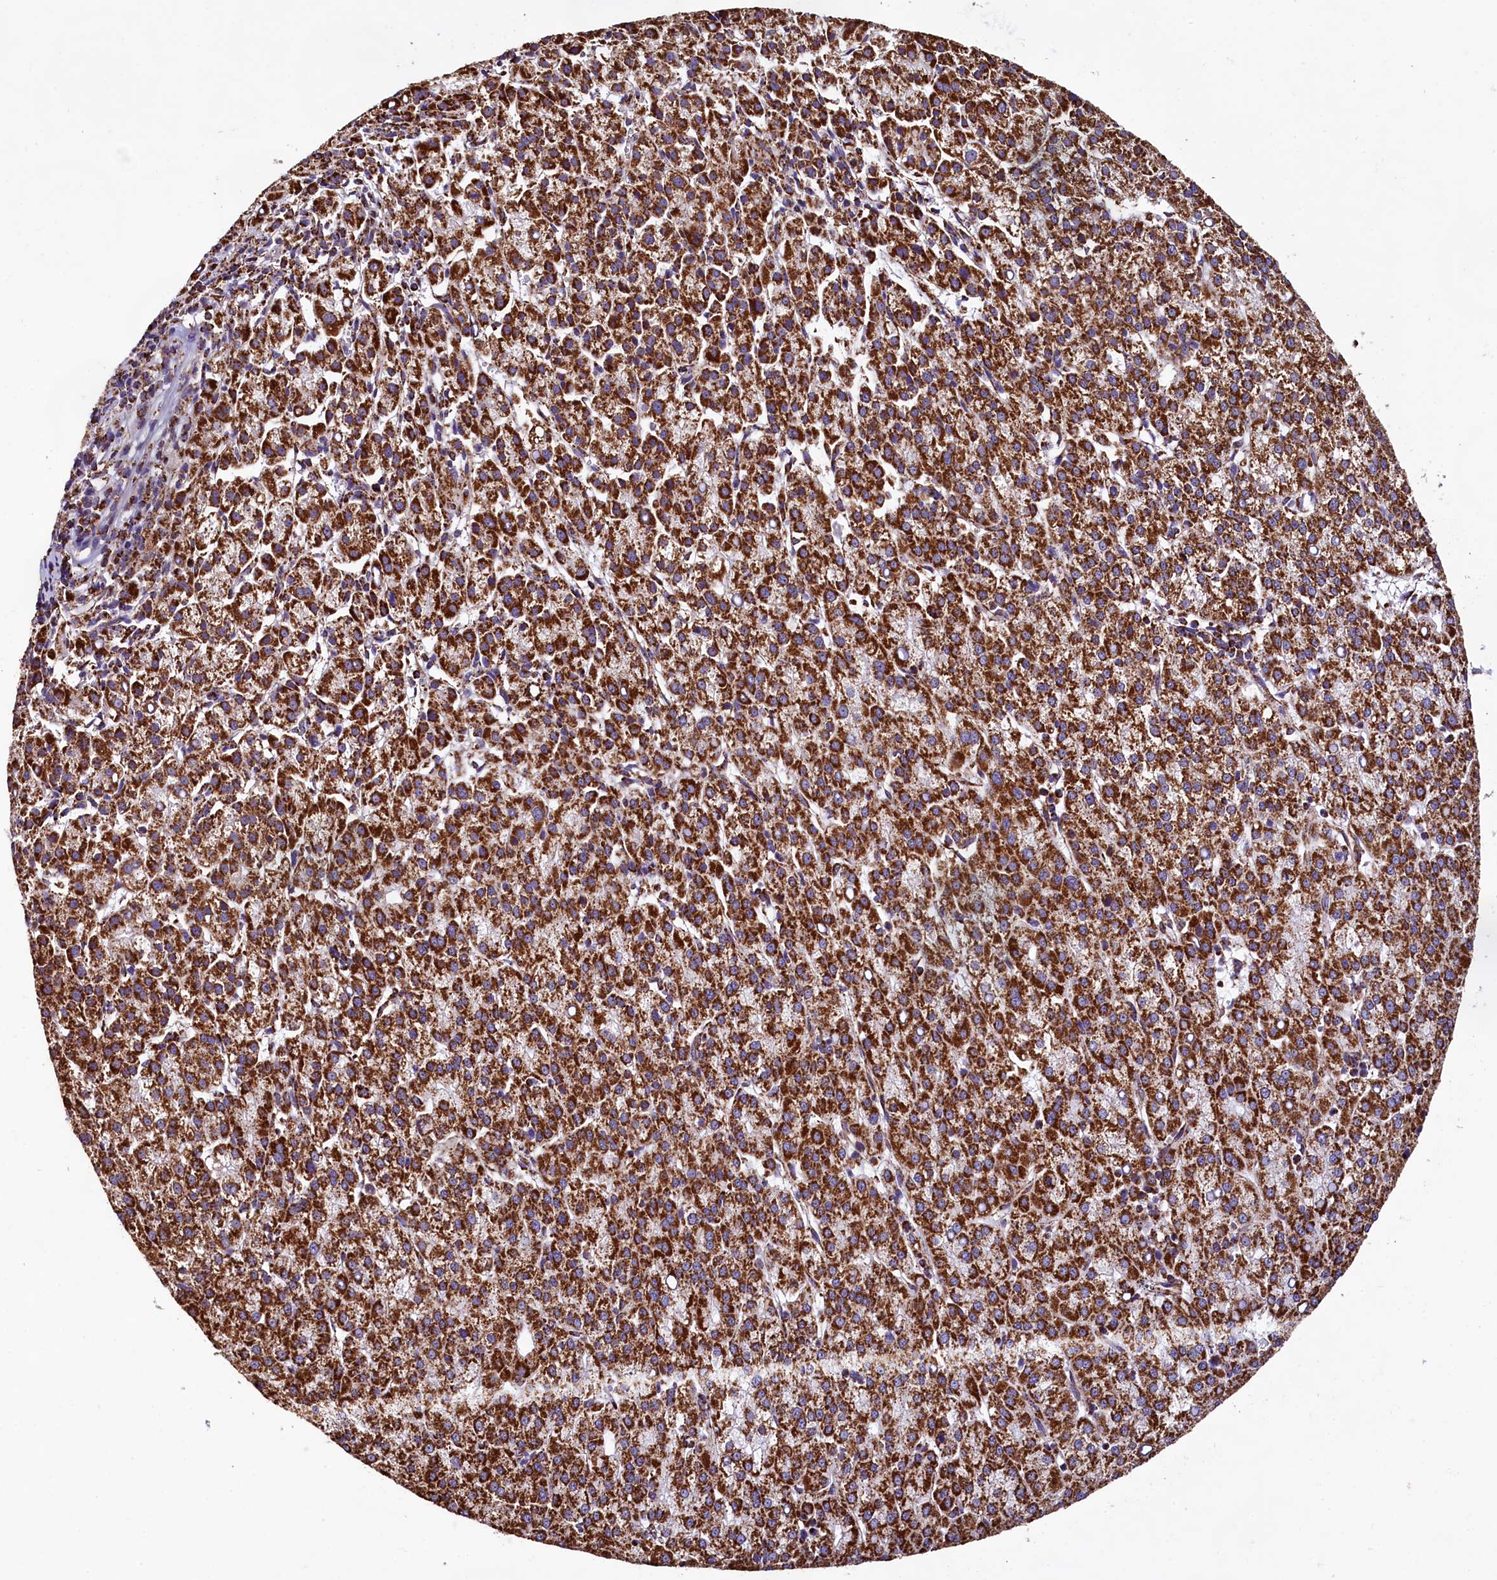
{"staining": {"intensity": "strong", "quantity": ">75%", "location": "cytoplasmic/membranous"}, "tissue": "liver cancer", "cell_type": "Tumor cells", "image_type": "cancer", "snomed": [{"axis": "morphology", "description": "Carcinoma, Hepatocellular, NOS"}, {"axis": "topography", "description": "Liver"}], "caption": "This histopathology image shows immunohistochemistry (IHC) staining of human liver hepatocellular carcinoma, with high strong cytoplasmic/membranous expression in about >75% of tumor cells.", "gene": "KLC2", "patient": {"sex": "female", "age": 58}}